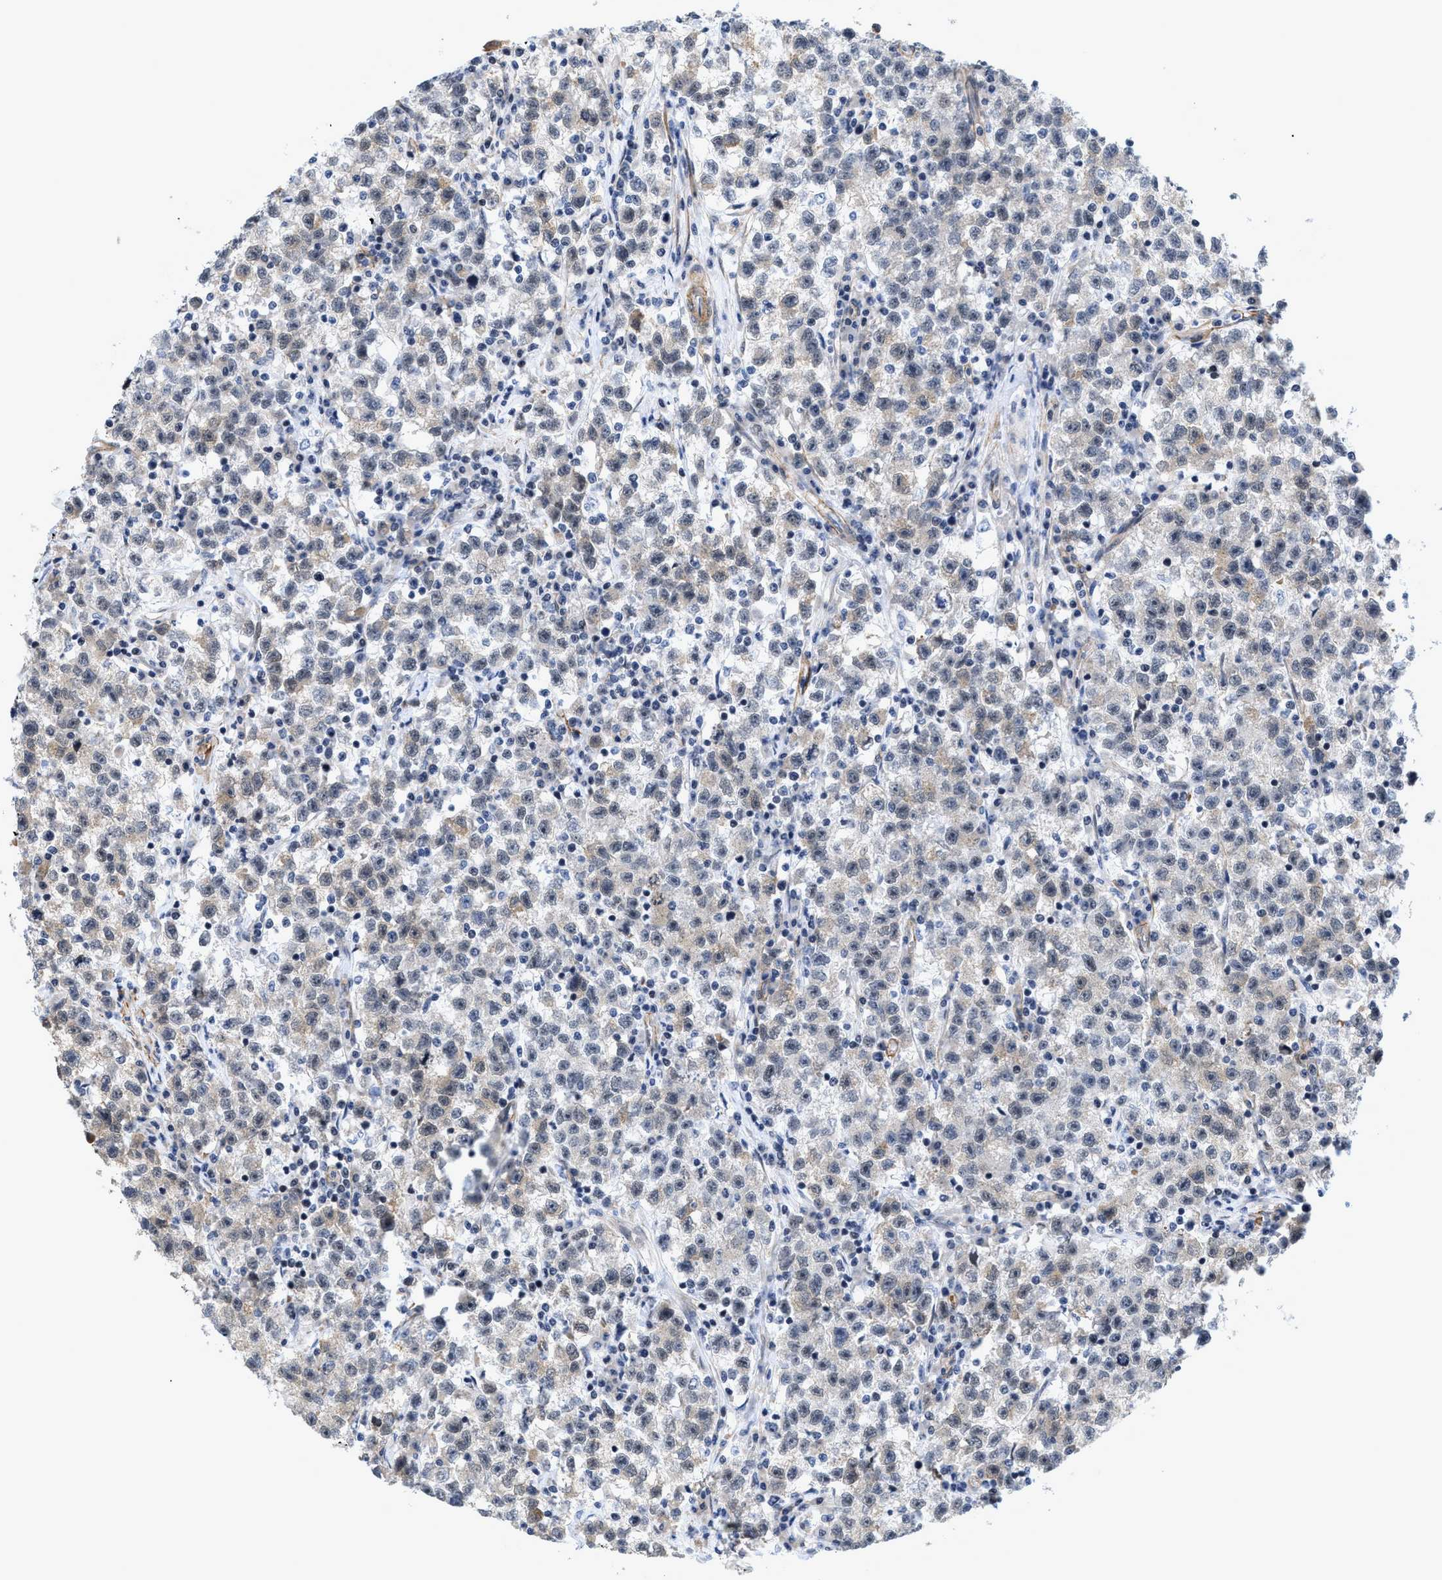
{"staining": {"intensity": "moderate", "quantity": "<25%", "location": "cytoplasmic/membranous,nuclear"}, "tissue": "testis cancer", "cell_type": "Tumor cells", "image_type": "cancer", "snomed": [{"axis": "morphology", "description": "Seminoma, NOS"}, {"axis": "topography", "description": "Testis"}], "caption": "Moderate cytoplasmic/membranous and nuclear expression for a protein is appreciated in about <25% of tumor cells of testis seminoma using immunohistochemistry.", "gene": "GPRASP2", "patient": {"sex": "male", "age": 22}}